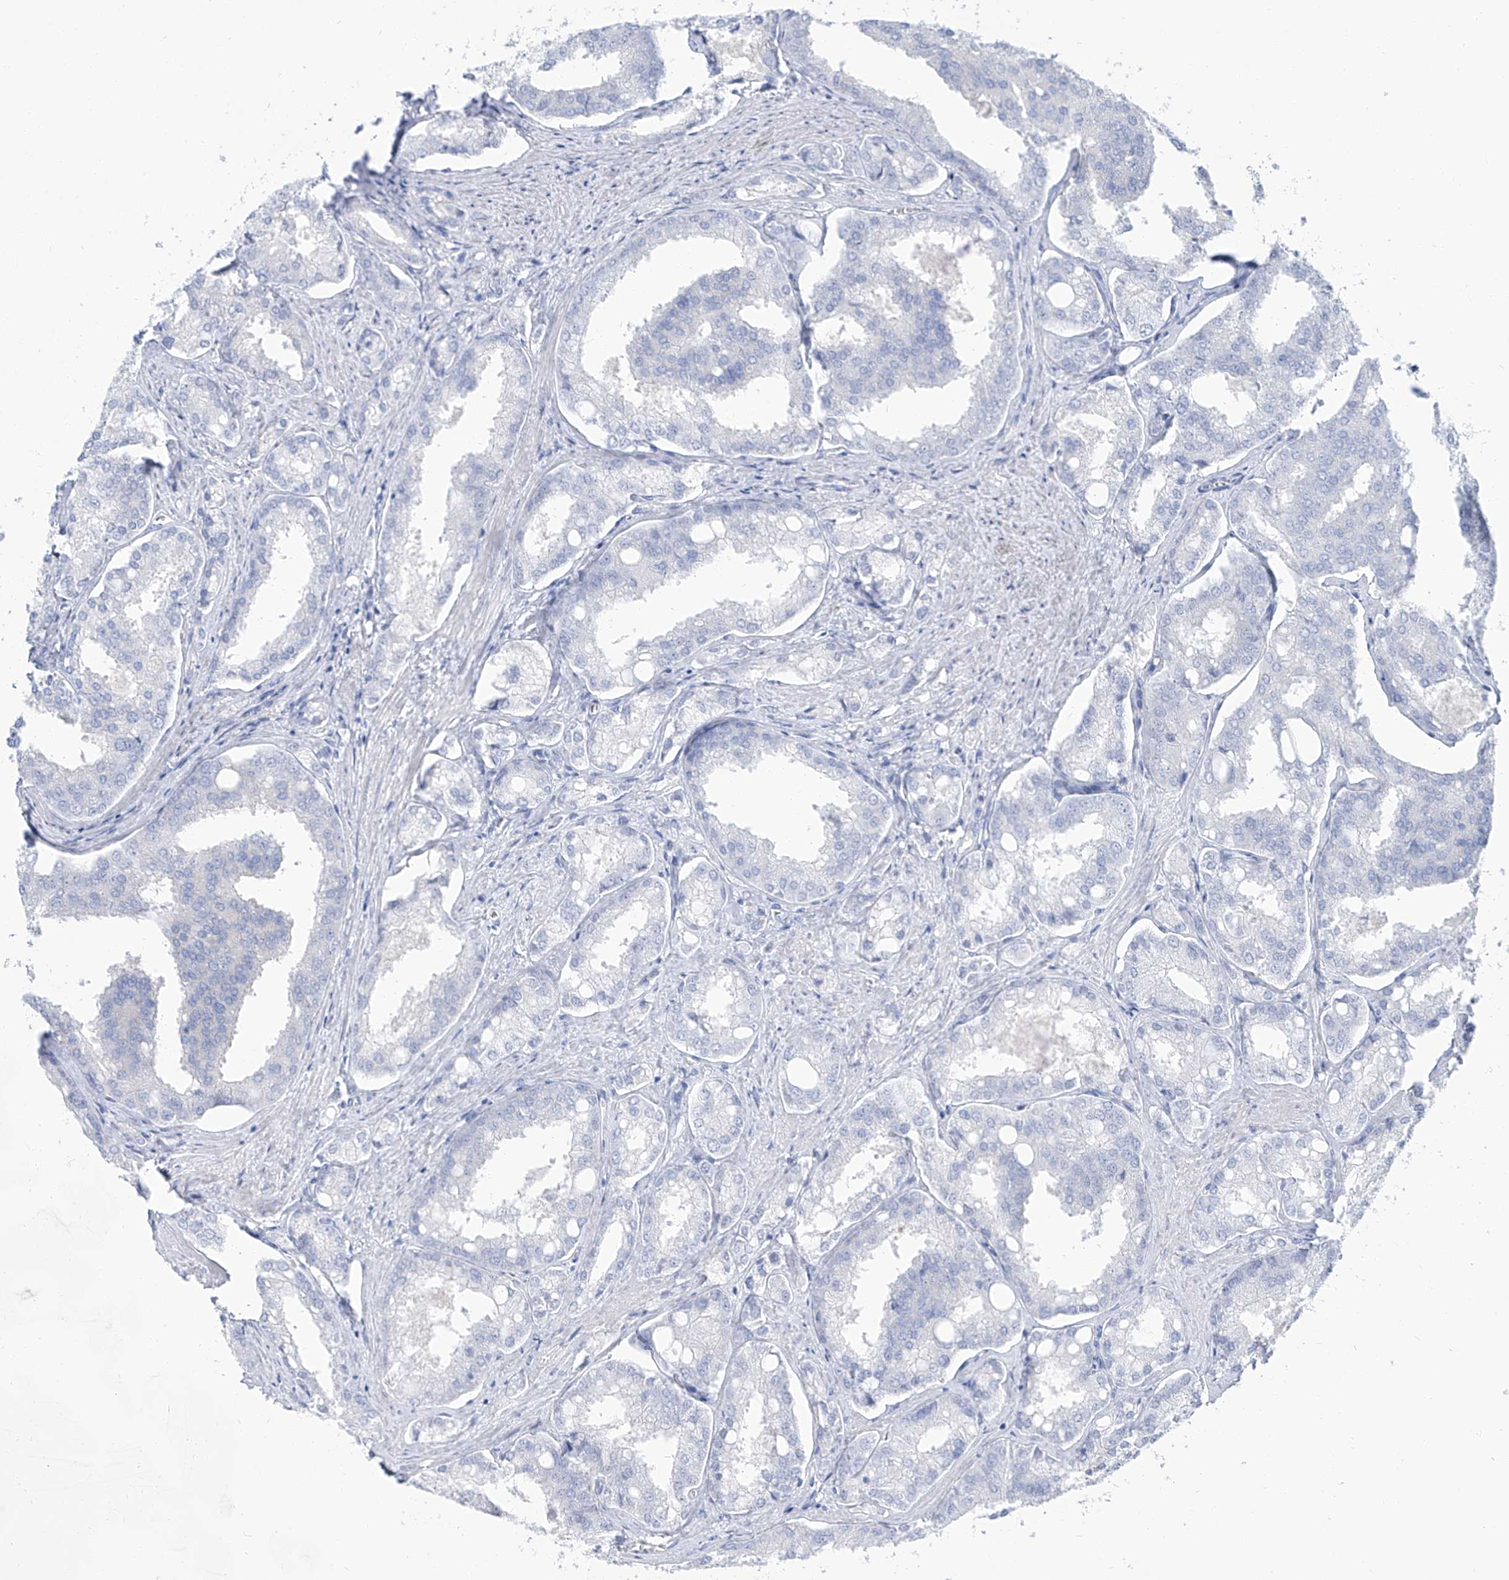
{"staining": {"intensity": "negative", "quantity": "none", "location": "none"}, "tissue": "prostate cancer", "cell_type": "Tumor cells", "image_type": "cancer", "snomed": [{"axis": "morphology", "description": "Adenocarcinoma, High grade"}, {"axis": "topography", "description": "Prostate"}], "caption": "Adenocarcinoma (high-grade) (prostate) stained for a protein using immunohistochemistry (IHC) demonstrates no staining tumor cells.", "gene": "TXLNB", "patient": {"sex": "male", "age": 50}}